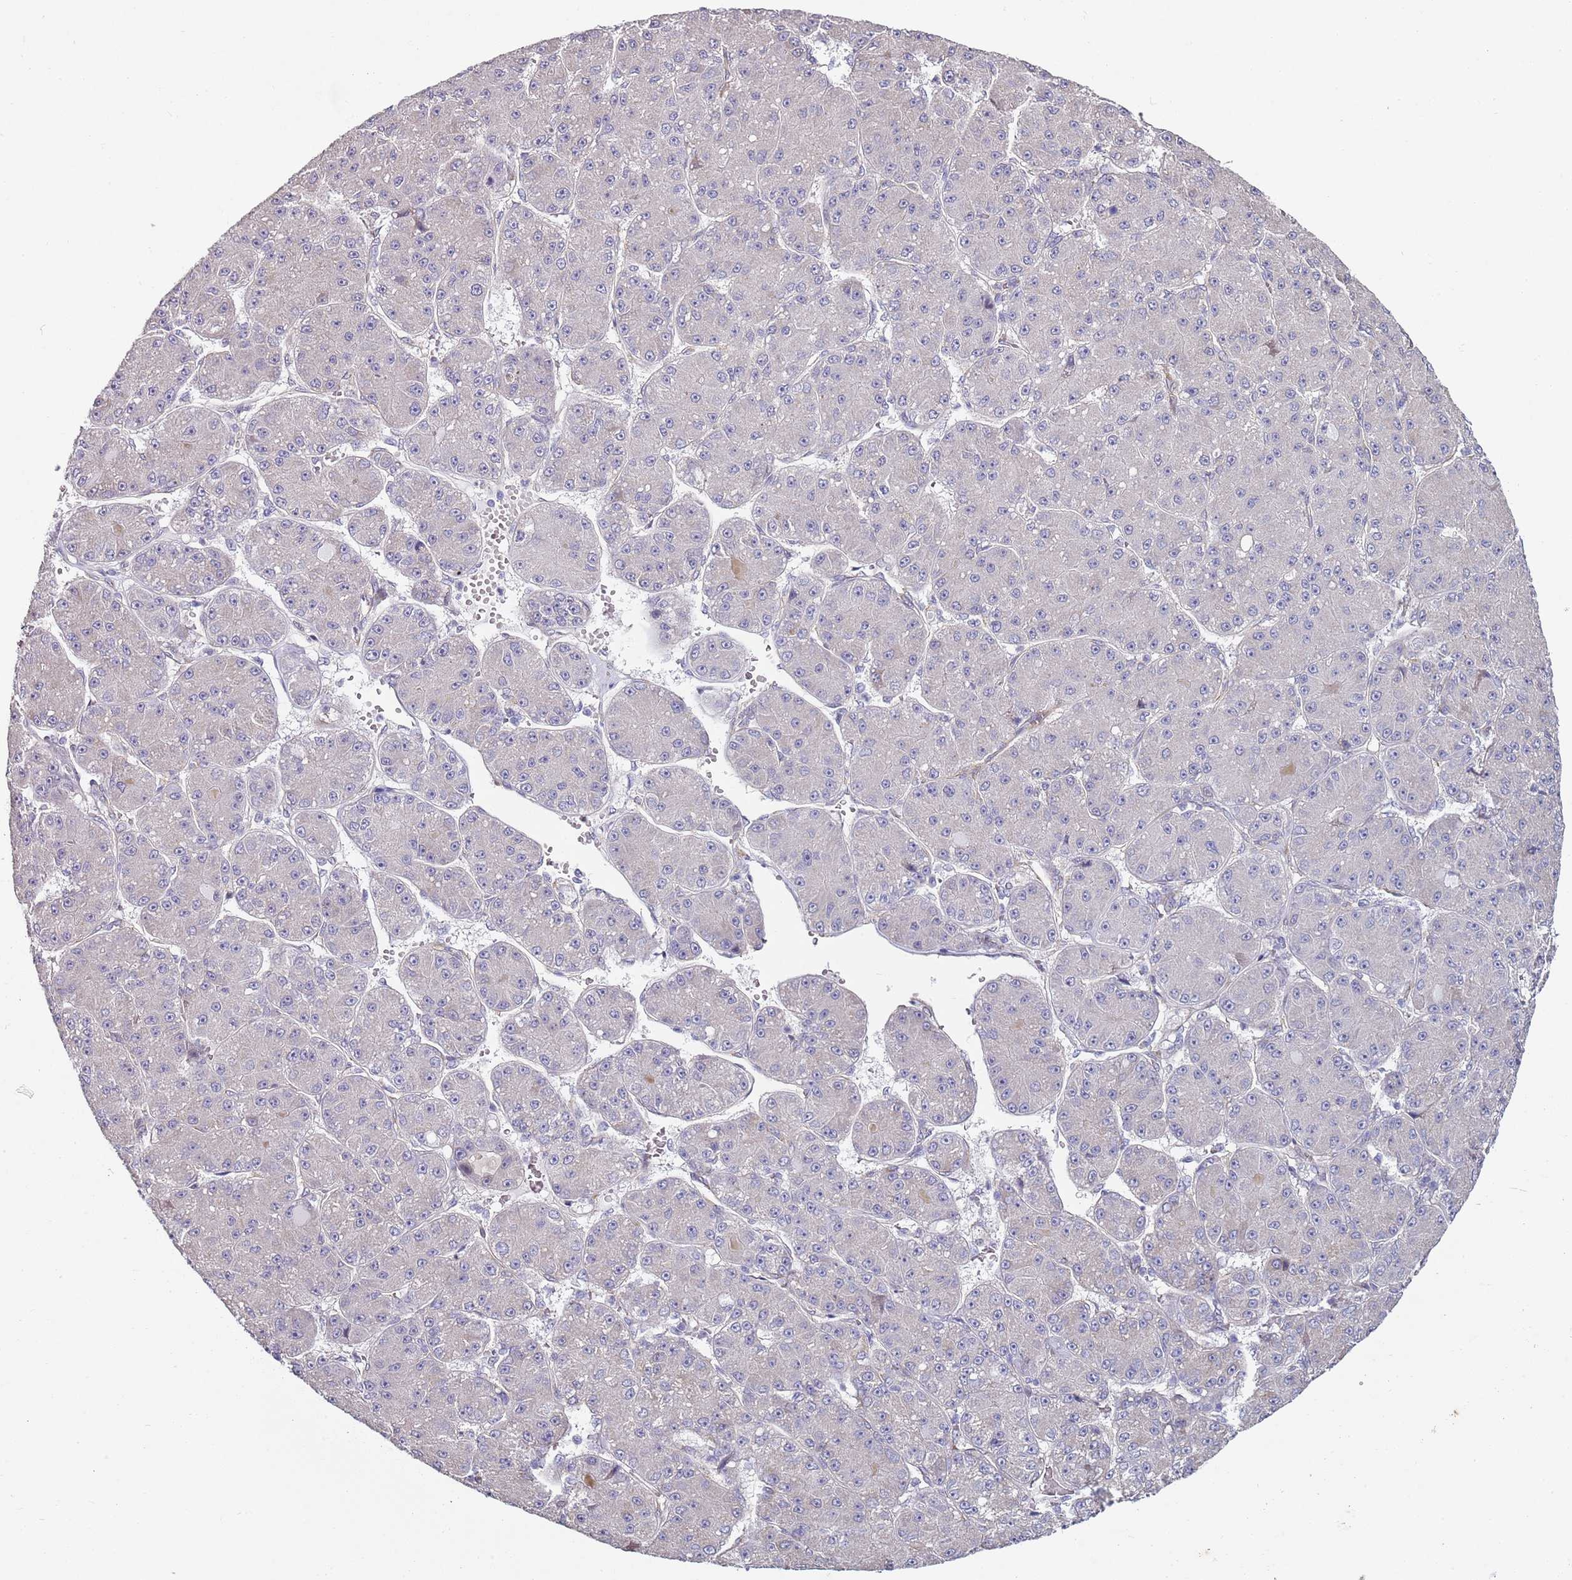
{"staining": {"intensity": "negative", "quantity": "none", "location": "none"}, "tissue": "liver cancer", "cell_type": "Tumor cells", "image_type": "cancer", "snomed": [{"axis": "morphology", "description": "Carcinoma, Hepatocellular, NOS"}, {"axis": "topography", "description": "Liver"}], "caption": "The histopathology image shows no staining of tumor cells in liver cancer (hepatocellular carcinoma).", "gene": "TBC1D9", "patient": {"sex": "male", "age": 67}}